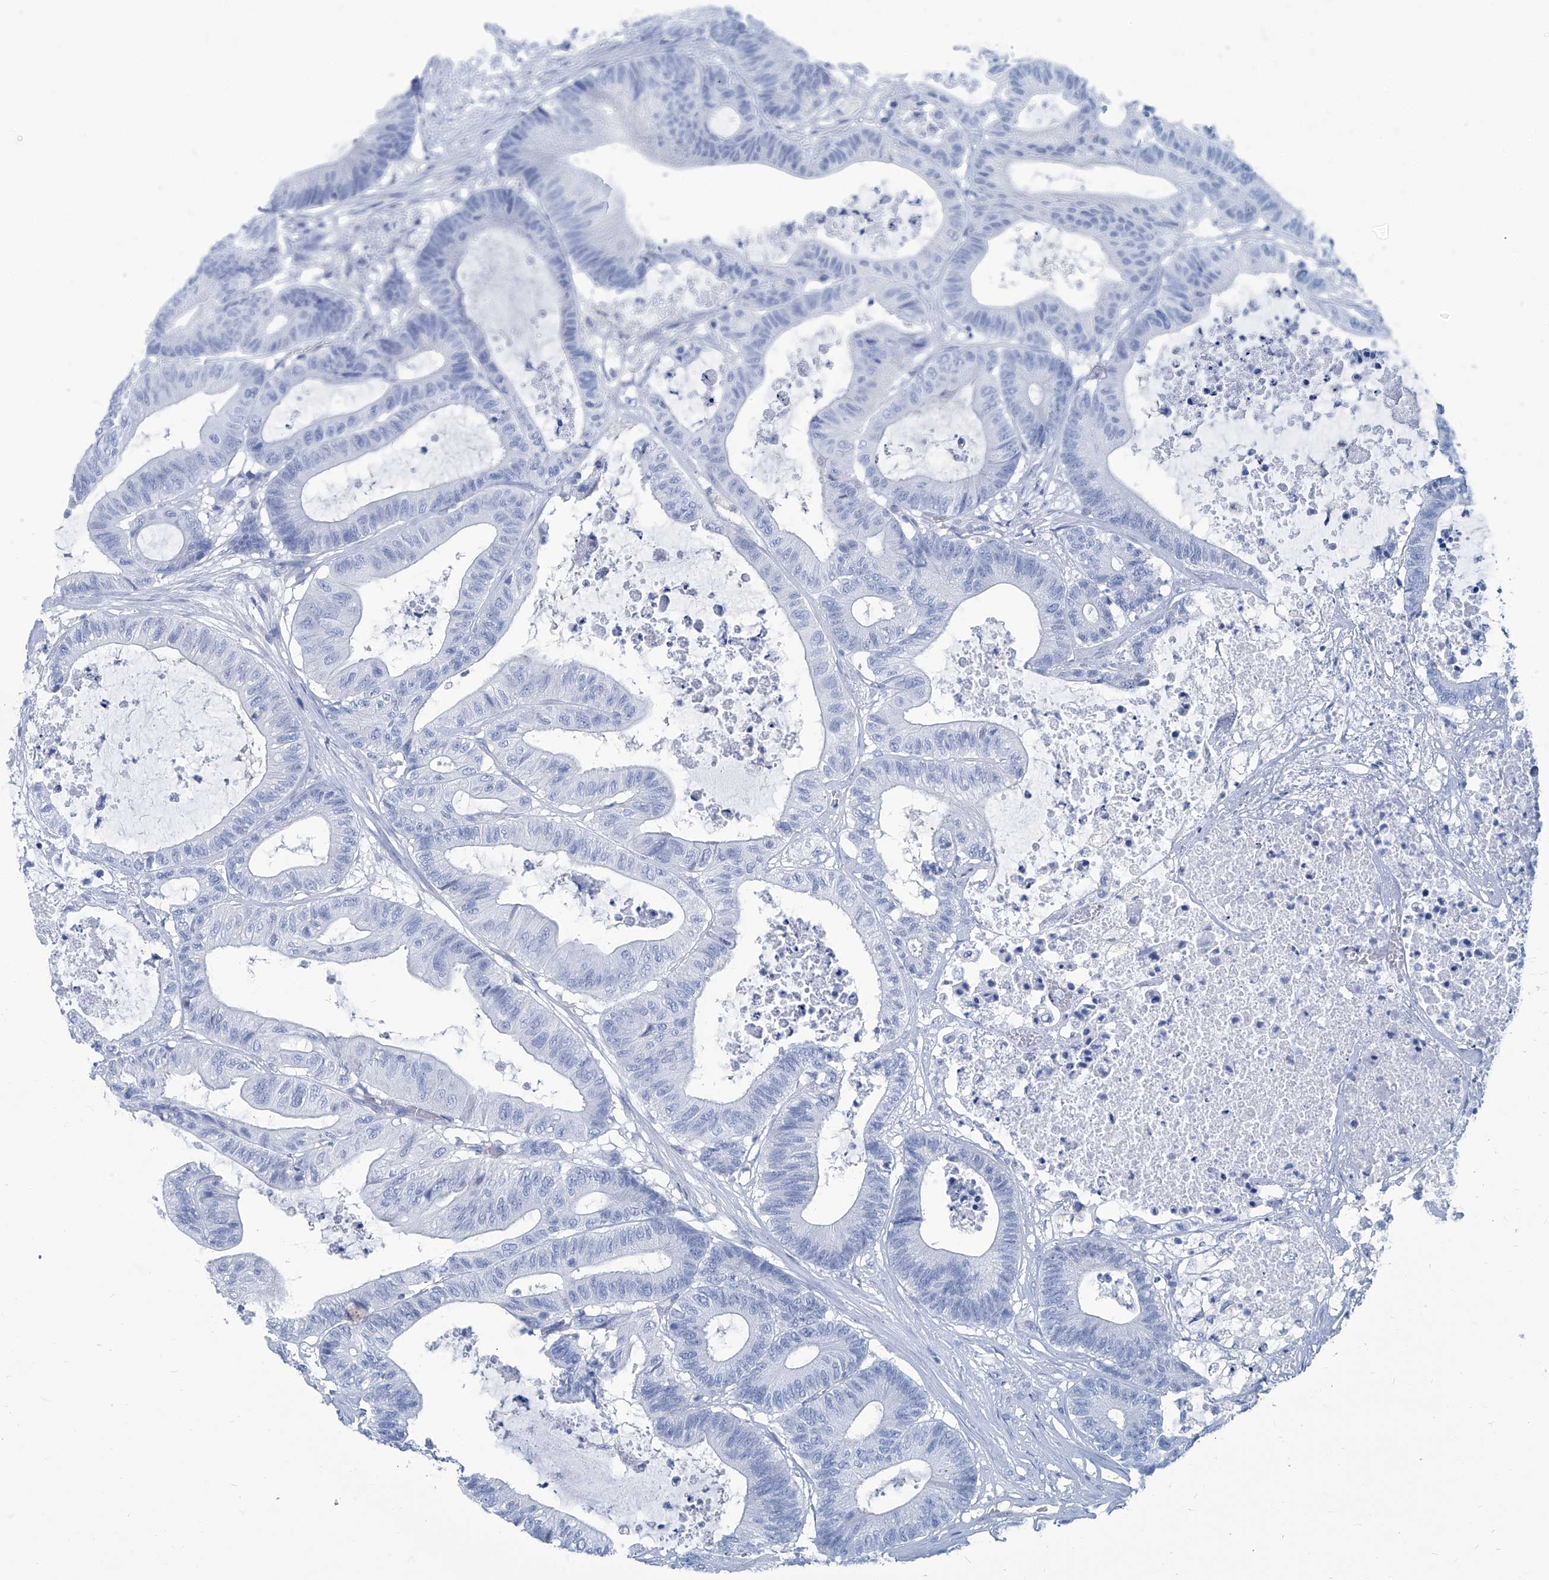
{"staining": {"intensity": "negative", "quantity": "none", "location": "none"}, "tissue": "colorectal cancer", "cell_type": "Tumor cells", "image_type": "cancer", "snomed": [{"axis": "morphology", "description": "Adenocarcinoma, NOS"}, {"axis": "topography", "description": "Colon"}], "caption": "Immunohistochemistry (IHC) micrograph of human colorectal cancer (adenocarcinoma) stained for a protein (brown), which reveals no expression in tumor cells.", "gene": "PFKL", "patient": {"sex": "female", "age": 84}}